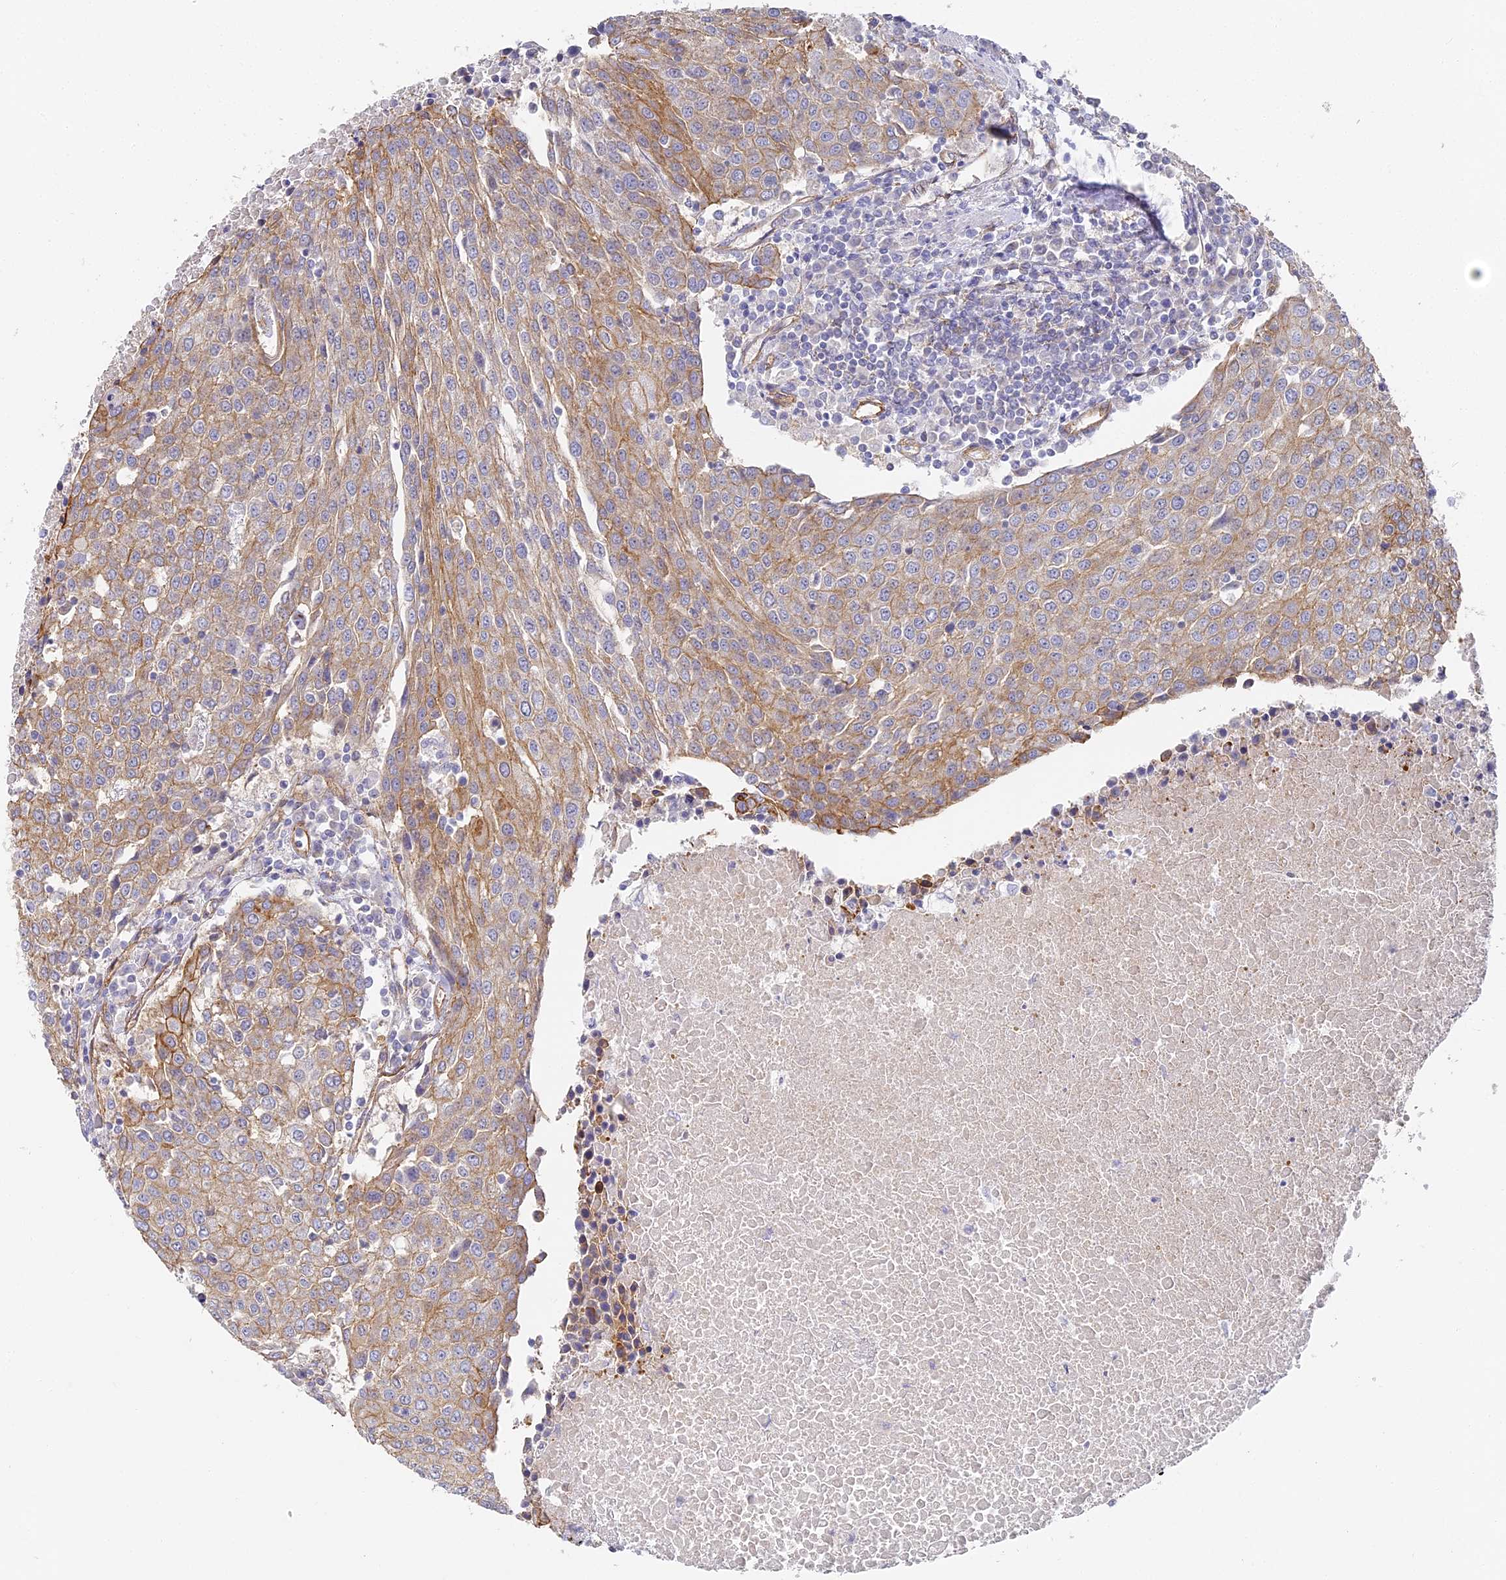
{"staining": {"intensity": "weak", "quantity": "25%-75%", "location": "cytoplasmic/membranous"}, "tissue": "urothelial cancer", "cell_type": "Tumor cells", "image_type": "cancer", "snomed": [{"axis": "morphology", "description": "Urothelial carcinoma, High grade"}, {"axis": "topography", "description": "Urinary bladder"}], "caption": "A brown stain labels weak cytoplasmic/membranous staining of a protein in human urothelial carcinoma (high-grade) tumor cells.", "gene": "CCDC30", "patient": {"sex": "female", "age": 85}}